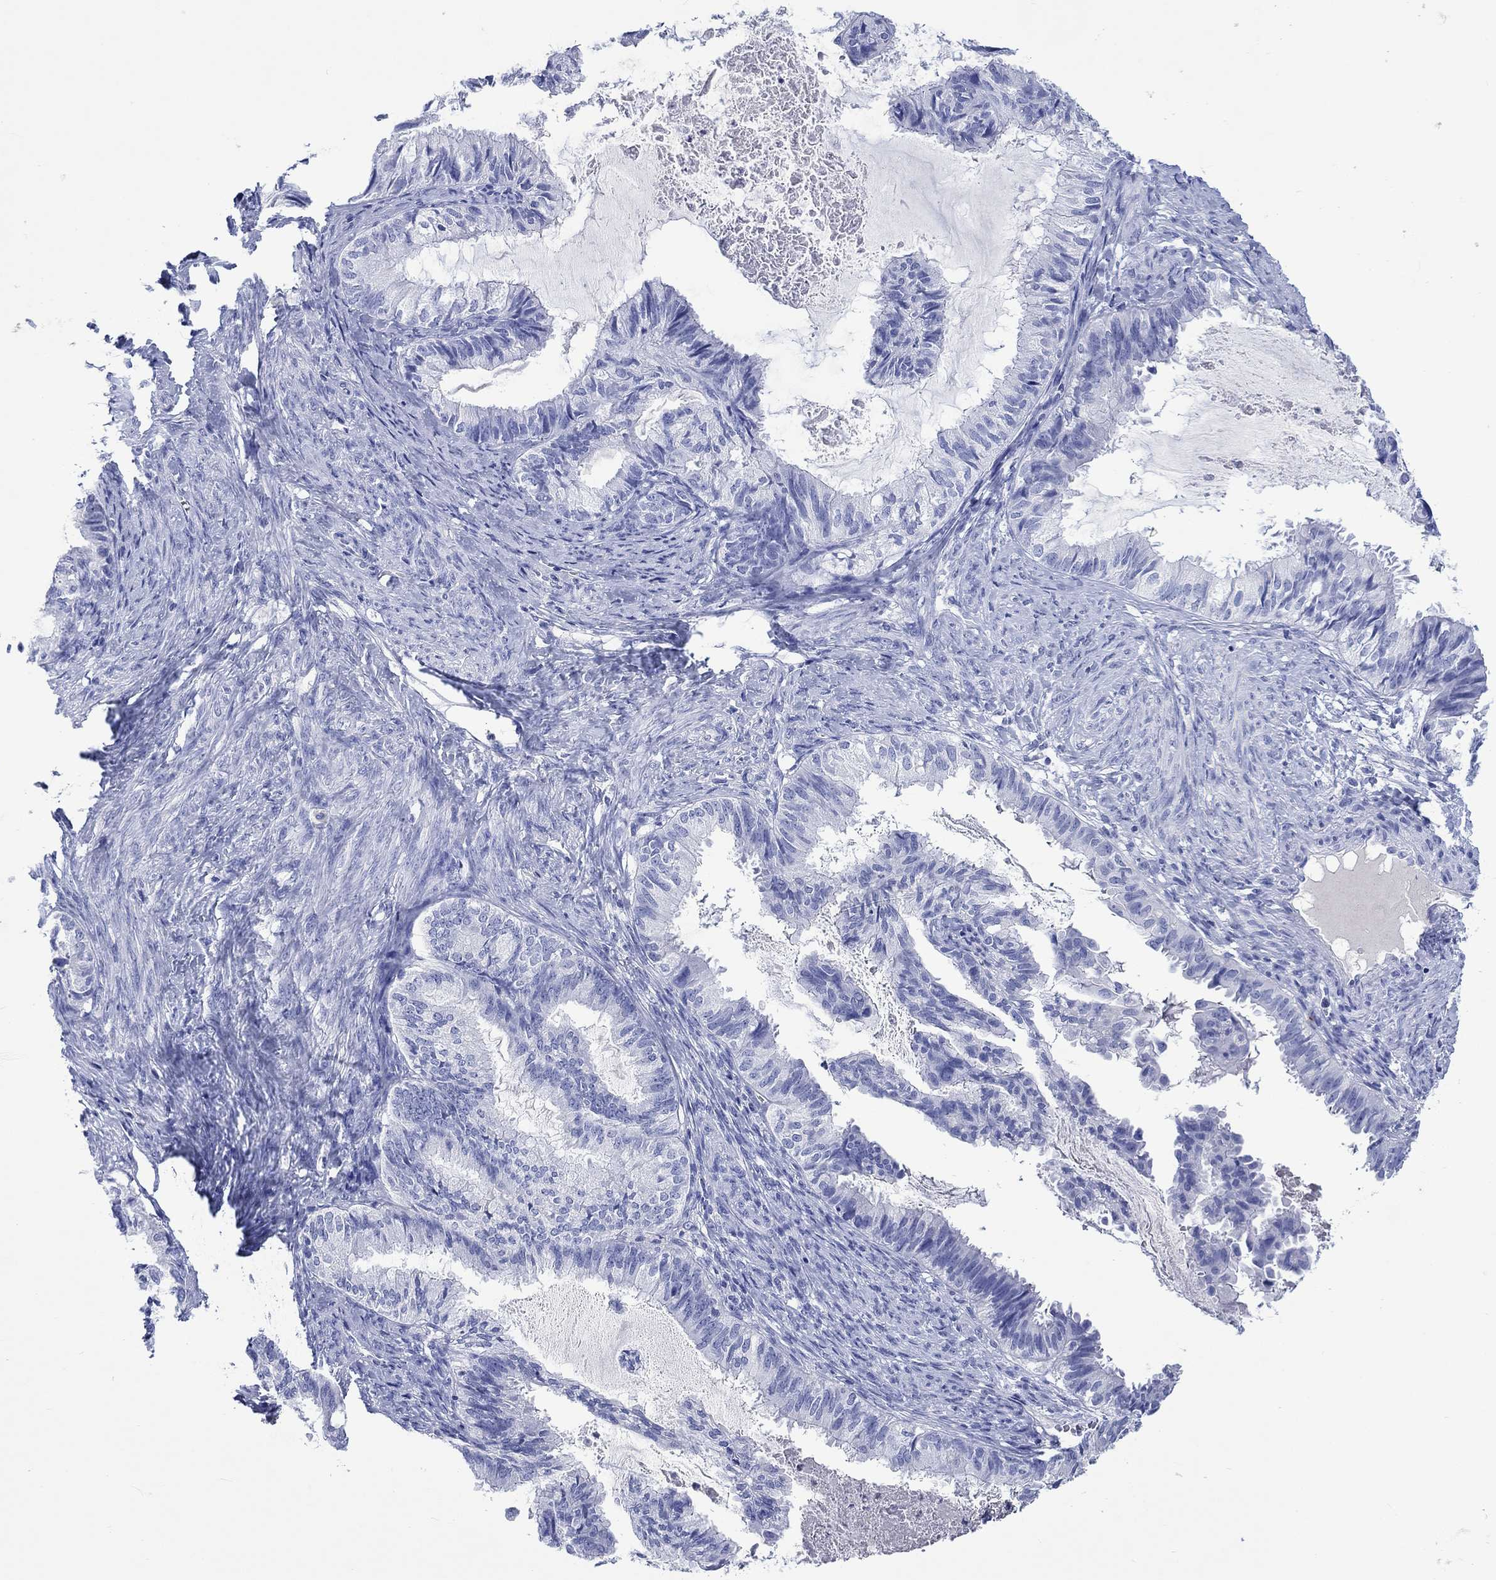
{"staining": {"intensity": "negative", "quantity": "none", "location": "none"}, "tissue": "endometrial cancer", "cell_type": "Tumor cells", "image_type": "cancer", "snomed": [{"axis": "morphology", "description": "Adenocarcinoma, NOS"}, {"axis": "topography", "description": "Endometrium"}], "caption": "Immunohistochemistry image of human endometrial cancer stained for a protein (brown), which shows no positivity in tumor cells. Nuclei are stained in blue.", "gene": "CACNG3", "patient": {"sex": "female", "age": 86}}